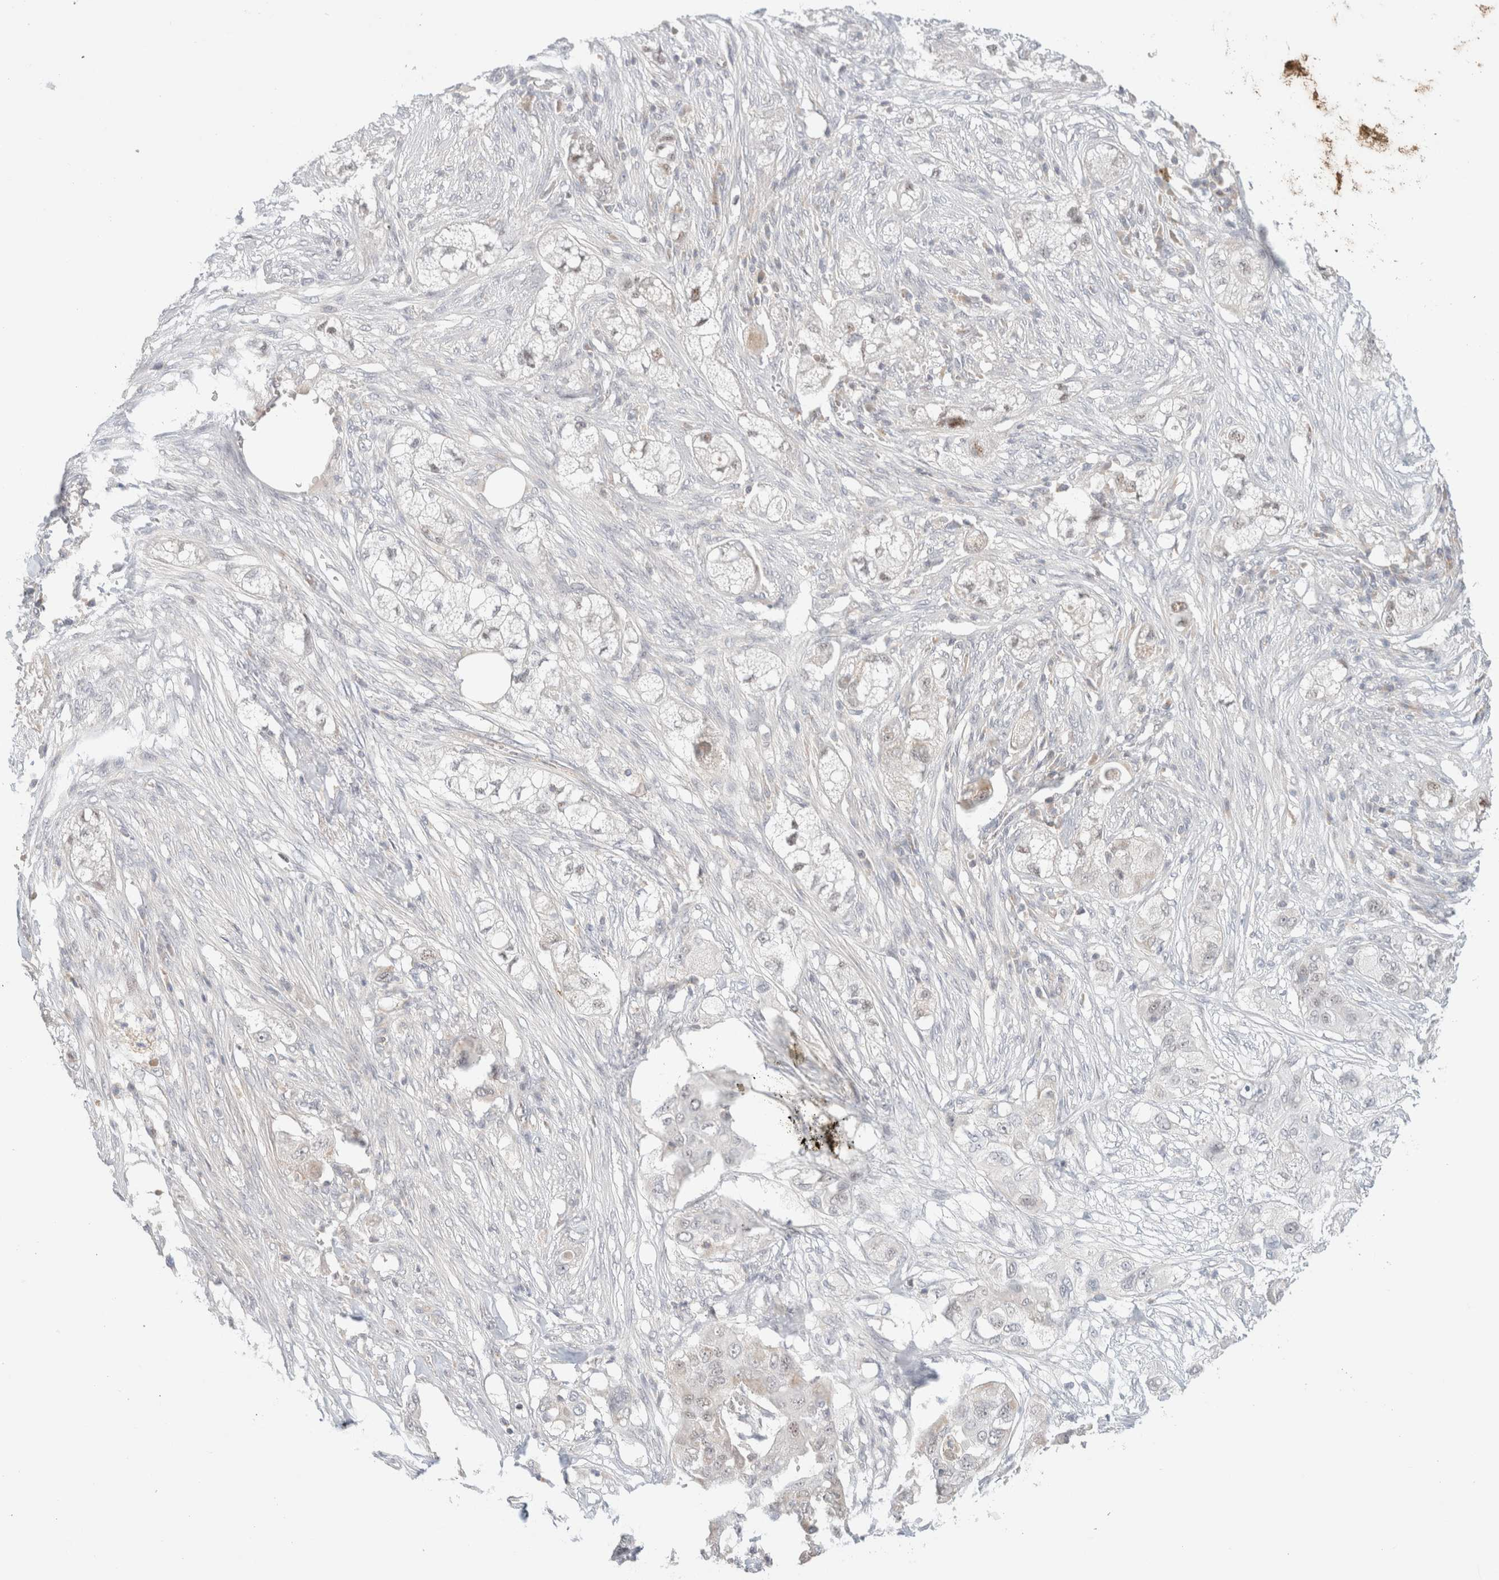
{"staining": {"intensity": "negative", "quantity": "none", "location": "none"}, "tissue": "pancreatic cancer", "cell_type": "Tumor cells", "image_type": "cancer", "snomed": [{"axis": "morphology", "description": "Adenocarcinoma, NOS"}, {"axis": "topography", "description": "Pancreas"}], "caption": "A histopathology image of human pancreatic cancer is negative for staining in tumor cells.", "gene": "MRM3", "patient": {"sex": "female", "age": 78}}